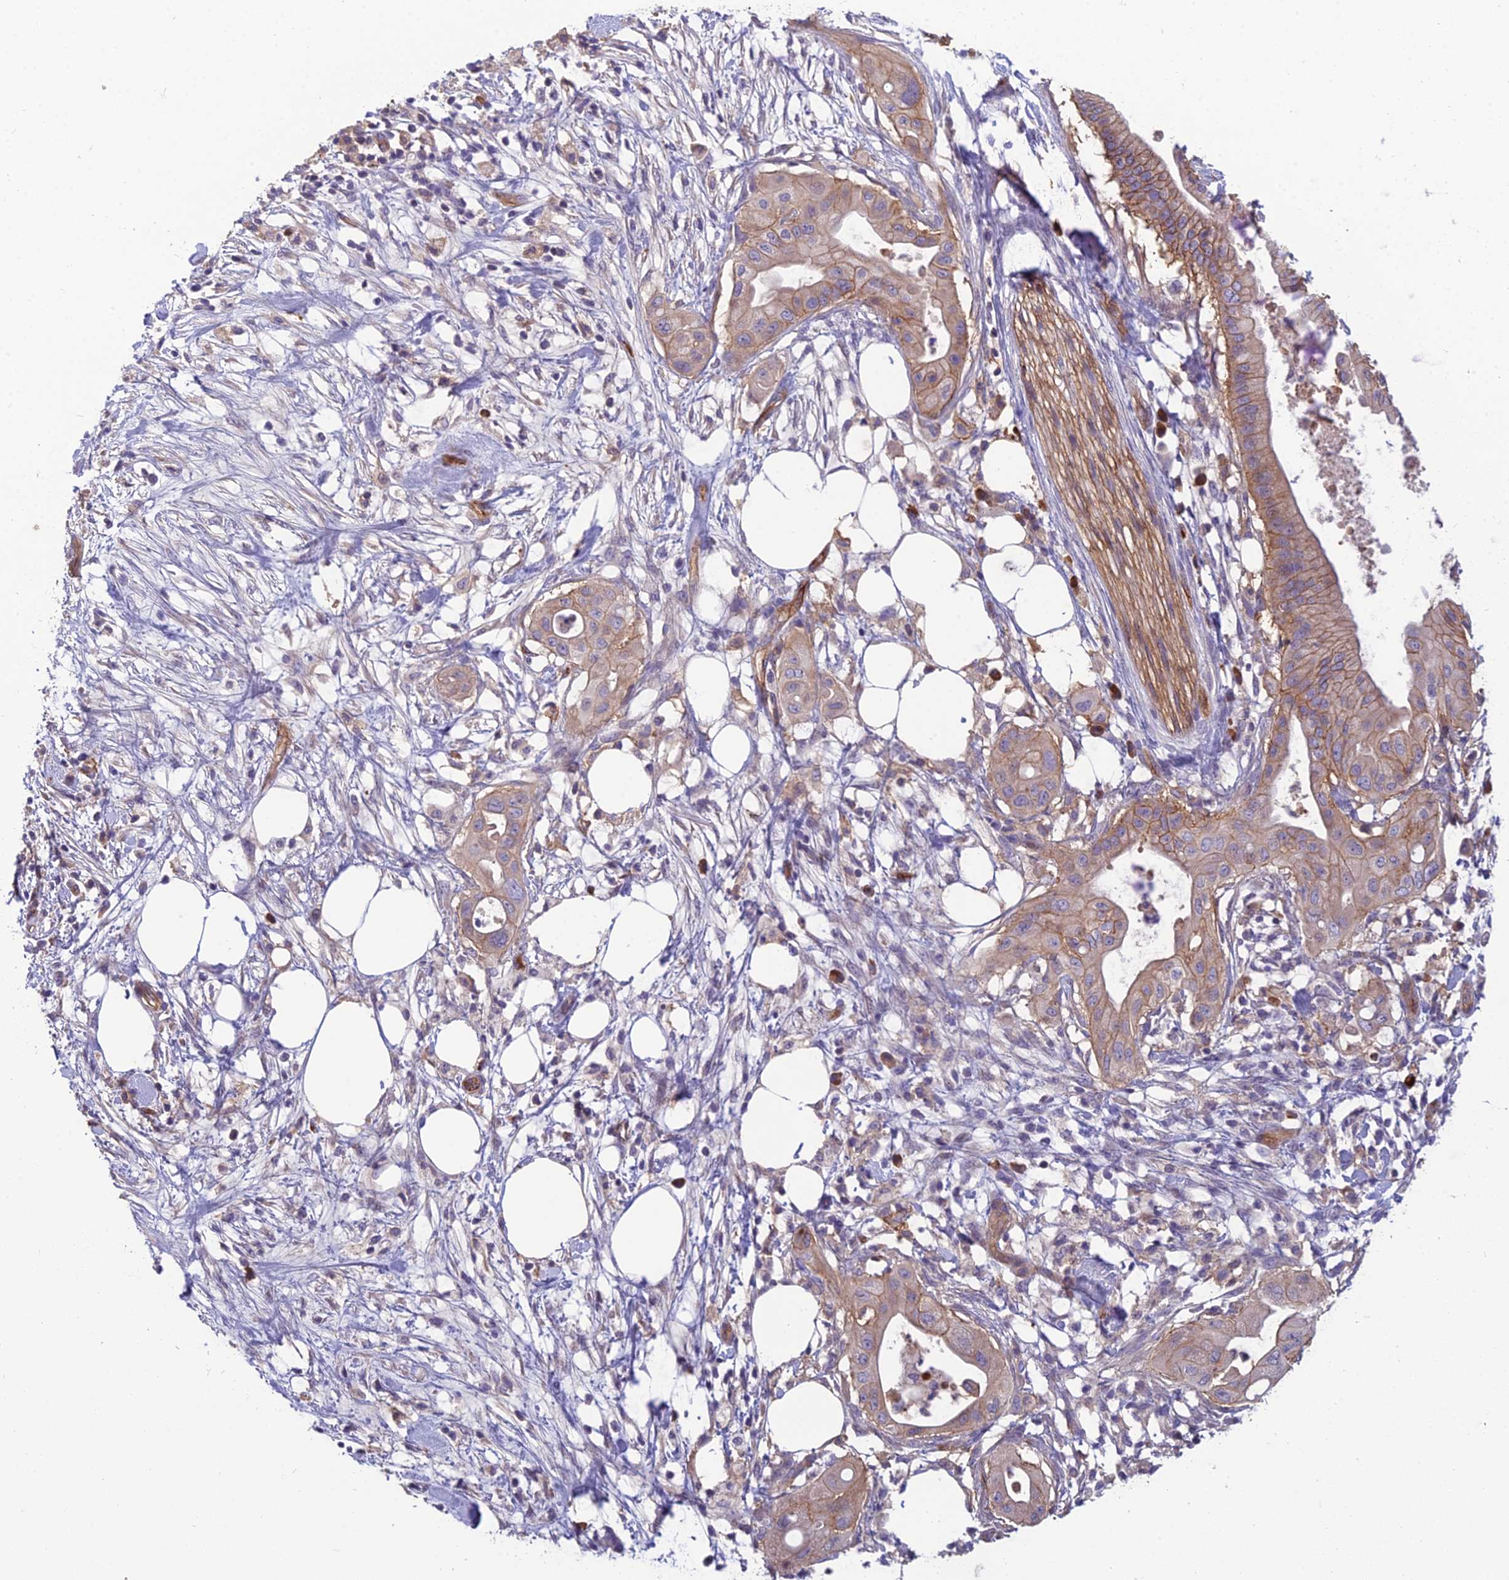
{"staining": {"intensity": "moderate", "quantity": ">75%", "location": "cytoplasmic/membranous"}, "tissue": "pancreatic cancer", "cell_type": "Tumor cells", "image_type": "cancer", "snomed": [{"axis": "morphology", "description": "Adenocarcinoma, NOS"}, {"axis": "topography", "description": "Pancreas"}], "caption": "Immunohistochemistry (IHC) histopathology image of adenocarcinoma (pancreatic) stained for a protein (brown), which shows medium levels of moderate cytoplasmic/membranous expression in approximately >75% of tumor cells.", "gene": "TSPAN15", "patient": {"sex": "male", "age": 68}}